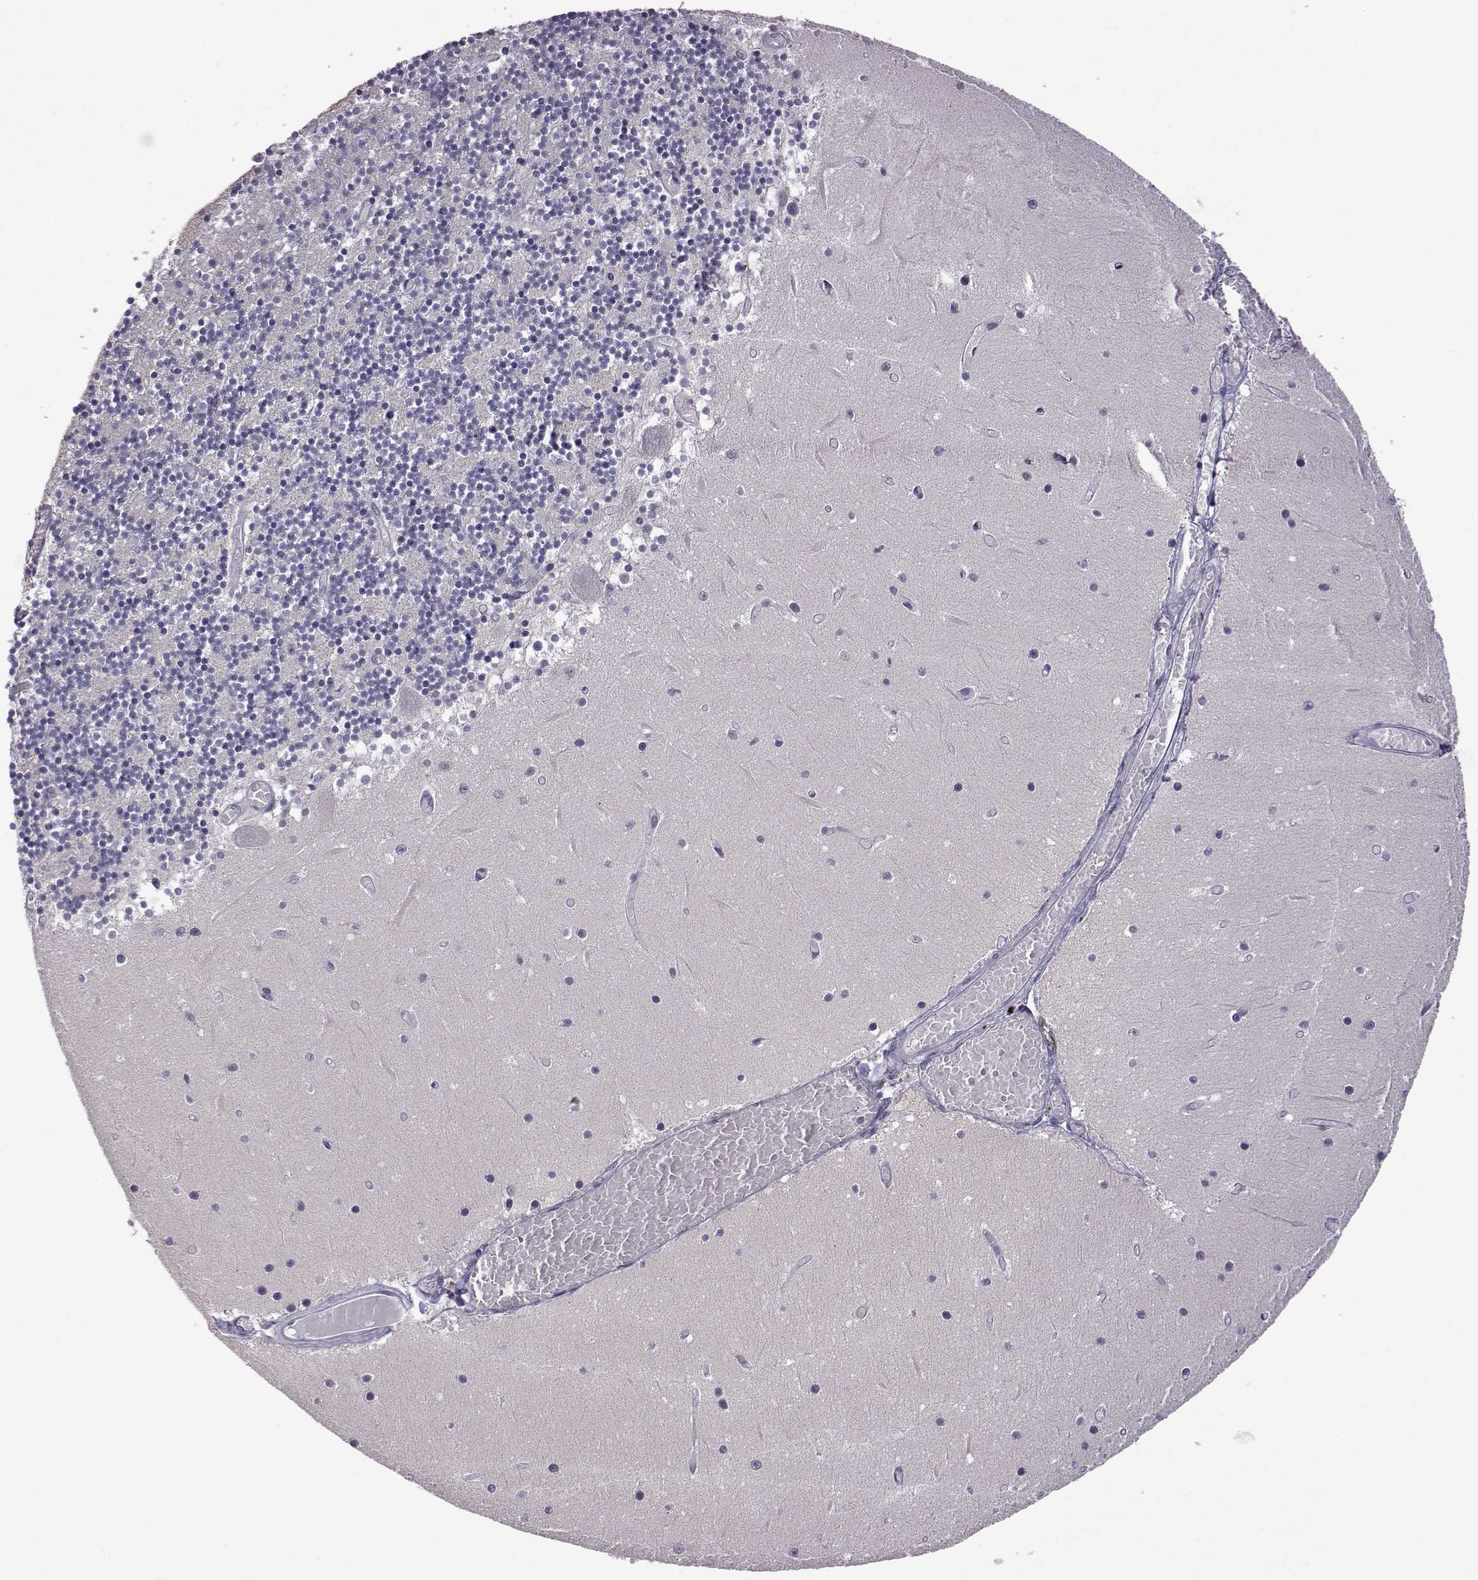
{"staining": {"intensity": "negative", "quantity": "none", "location": "none"}, "tissue": "cerebellum", "cell_type": "Cells in granular layer", "image_type": "normal", "snomed": [{"axis": "morphology", "description": "Normal tissue, NOS"}, {"axis": "topography", "description": "Cerebellum"}], "caption": "IHC histopathology image of normal cerebellum: cerebellum stained with DAB demonstrates no significant protein positivity in cells in granular layer.", "gene": "VGF", "patient": {"sex": "female", "age": 28}}